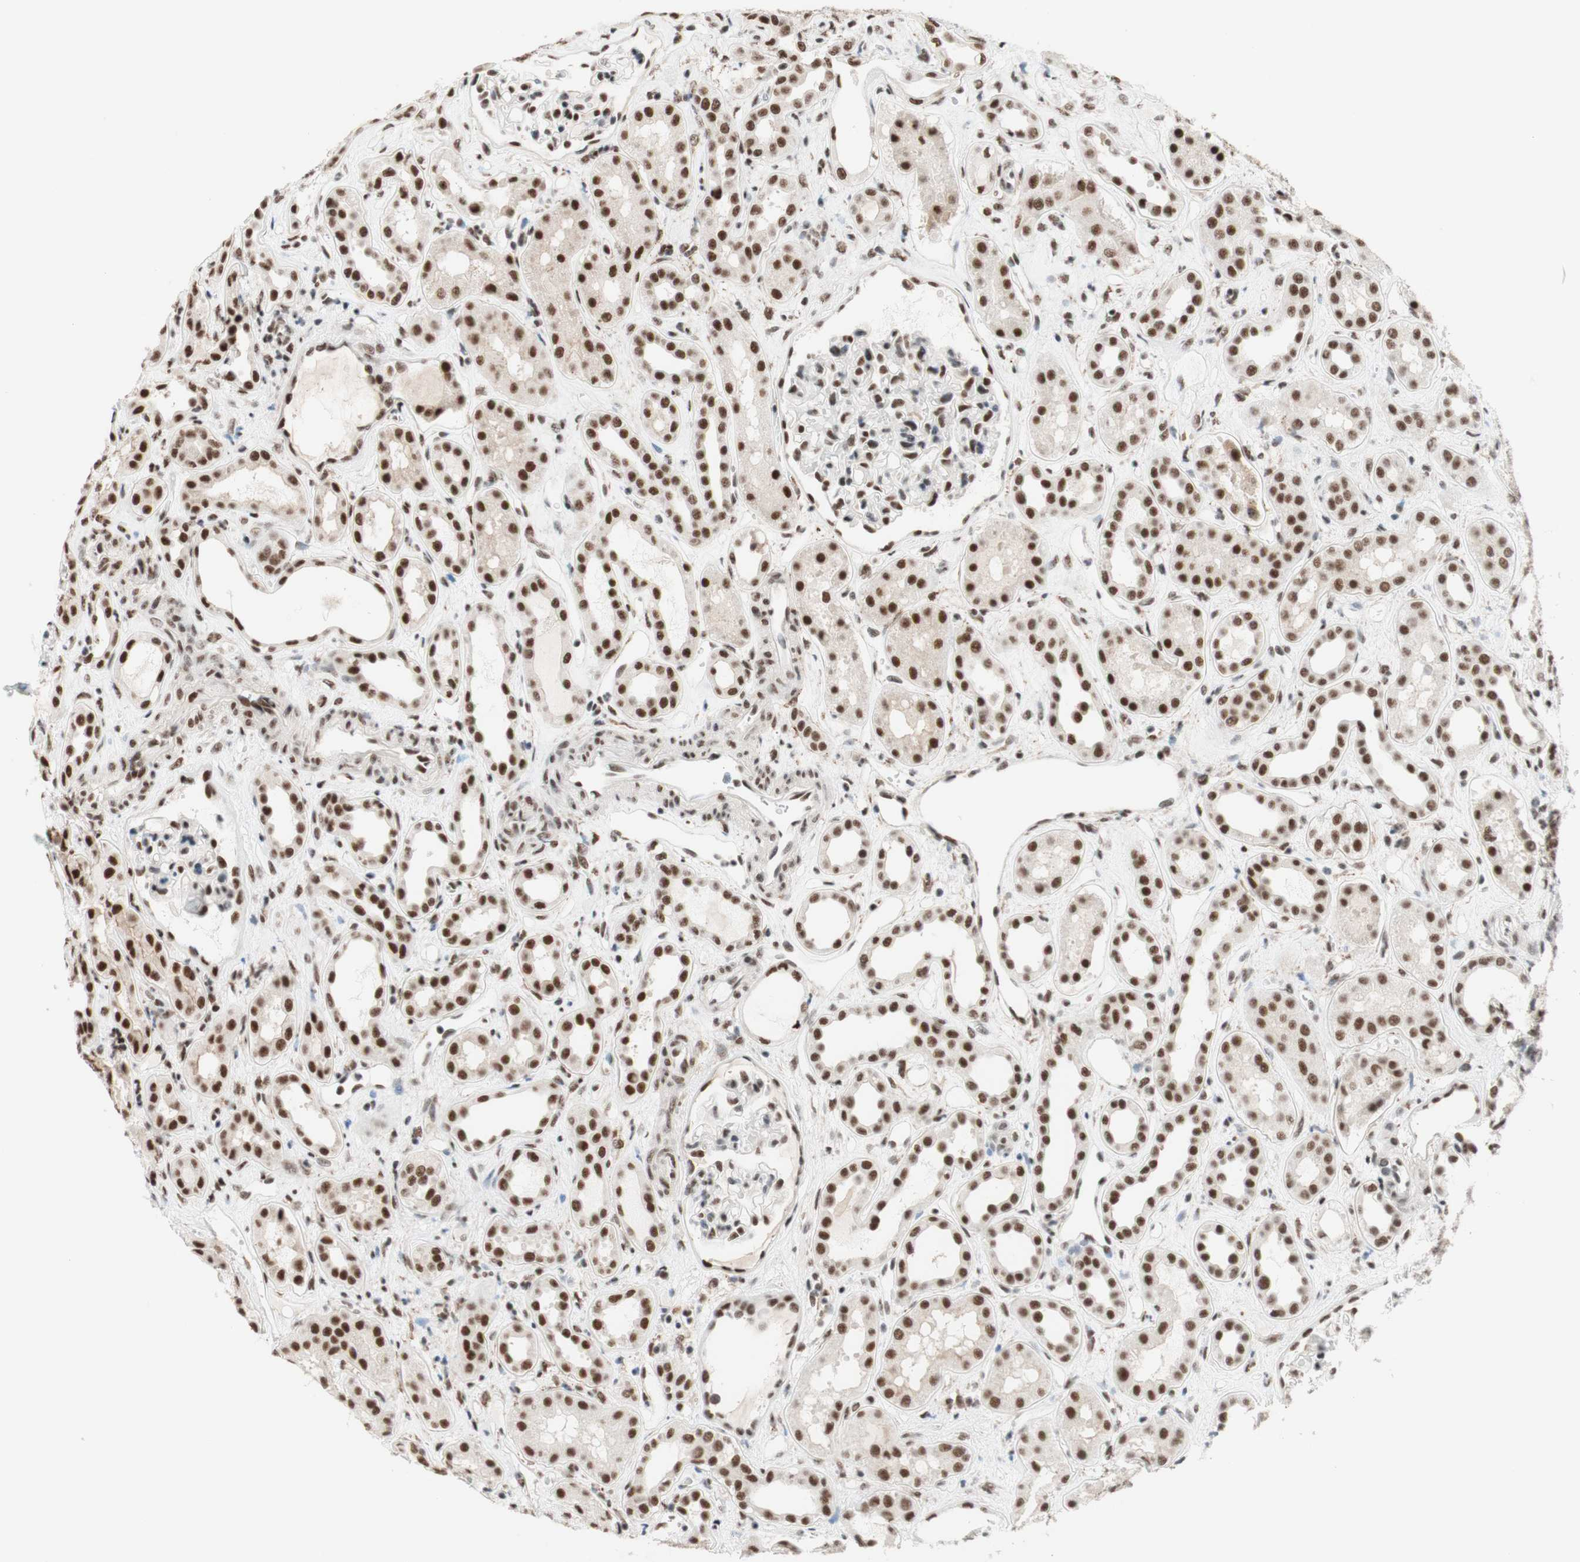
{"staining": {"intensity": "strong", "quantity": ">75%", "location": "nuclear"}, "tissue": "kidney", "cell_type": "Cells in glomeruli", "image_type": "normal", "snomed": [{"axis": "morphology", "description": "Normal tissue, NOS"}, {"axis": "topography", "description": "Kidney"}], "caption": "Benign kidney reveals strong nuclear staining in about >75% of cells in glomeruli (brown staining indicates protein expression, while blue staining denotes nuclei)..", "gene": "PRPF19", "patient": {"sex": "male", "age": 59}}